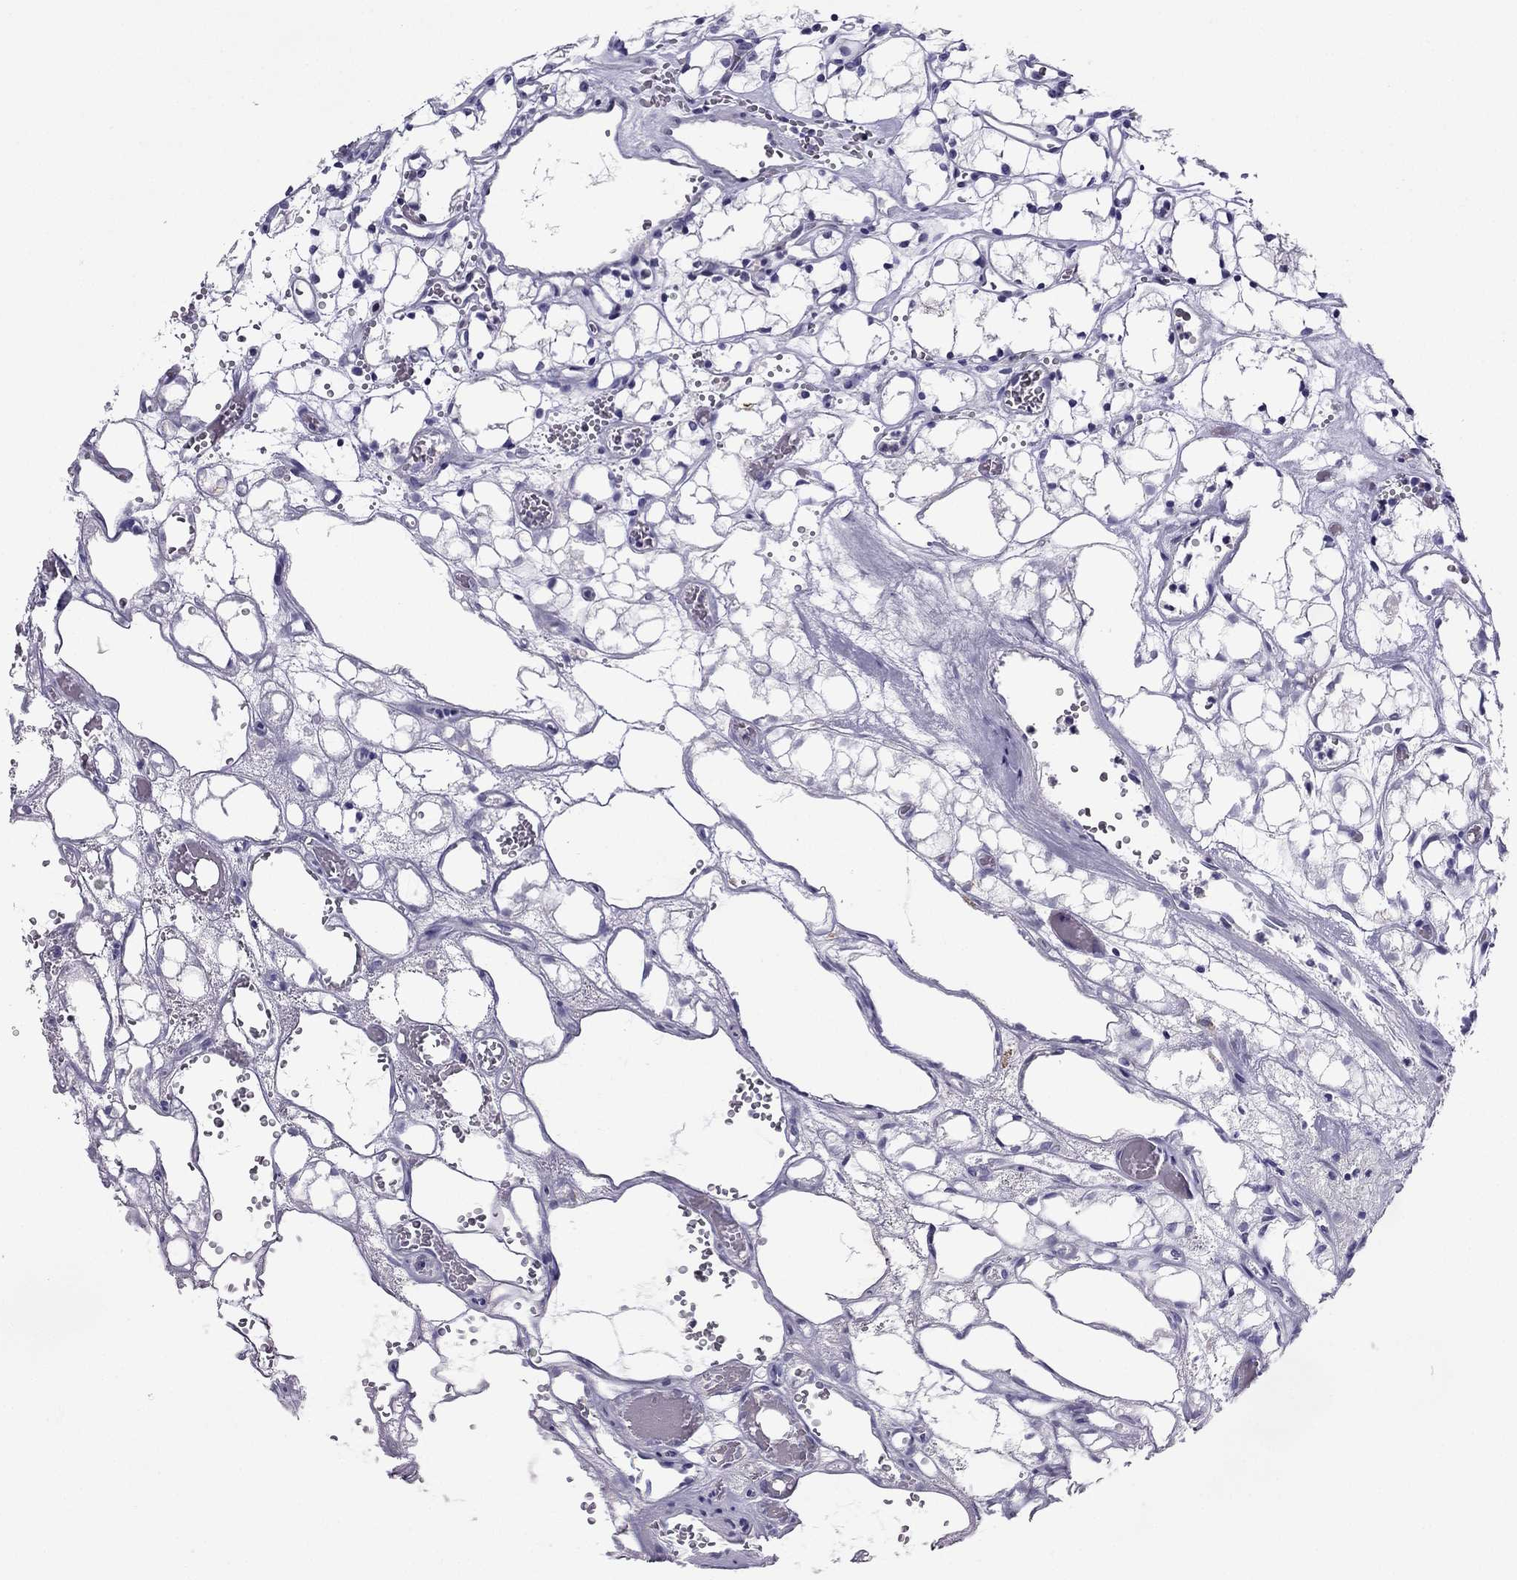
{"staining": {"intensity": "negative", "quantity": "none", "location": "none"}, "tissue": "renal cancer", "cell_type": "Tumor cells", "image_type": "cancer", "snomed": [{"axis": "morphology", "description": "Adenocarcinoma, NOS"}, {"axis": "topography", "description": "Kidney"}], "caption": "The immunohistochemistry photomicrograph has no significant expression in tumor cells of renal cancer (adenocarcinoma) tissue. (IHC, brightfield microscopy, high magnification).", "gene": "MYLK3", "patient": {"sex": "female", "age": 69}}